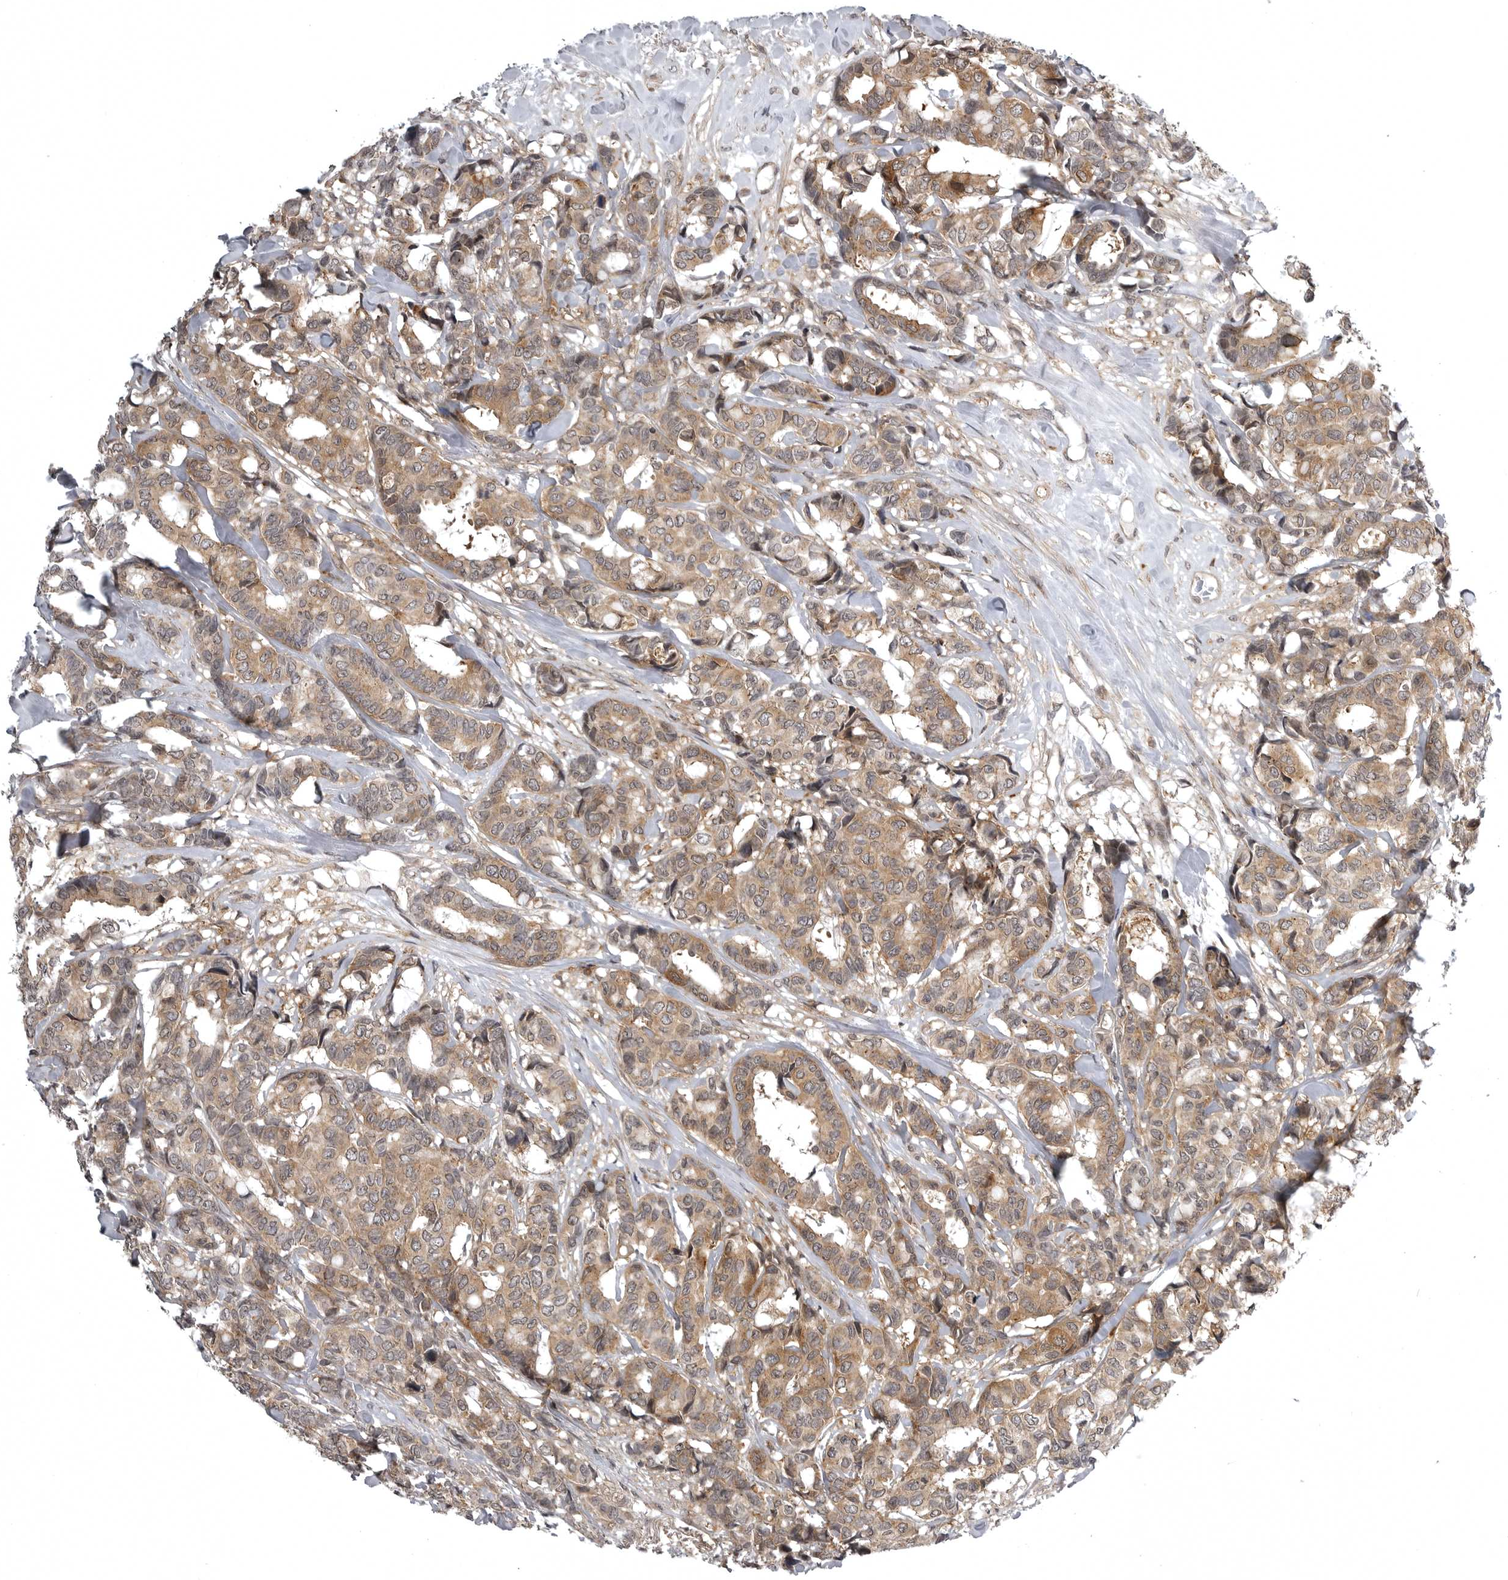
{"staining": {"intensity": "moderate", "quantity": ">75%", "location": "cytoplasmic/membranous"}, "tissue": "breast cancer", "cell_type": "Tumor cells", "image_type": "cancer", "snomed": [{"axis": "morphology", "description": "Duct carcinoma"}, {"axis": "topography", "description": "Breast"}], "caption": "Immunohistochemistry (IHC) image of human breast cancer (infiltrating ductal carcinoma) stained for a protein (brown), which displays medium levels of moderate cytoplasmic/membranous expression in approximately >75% of tumor cells.", "gene": "SNX16", "patient": {"sex": "female", "age": 87}}